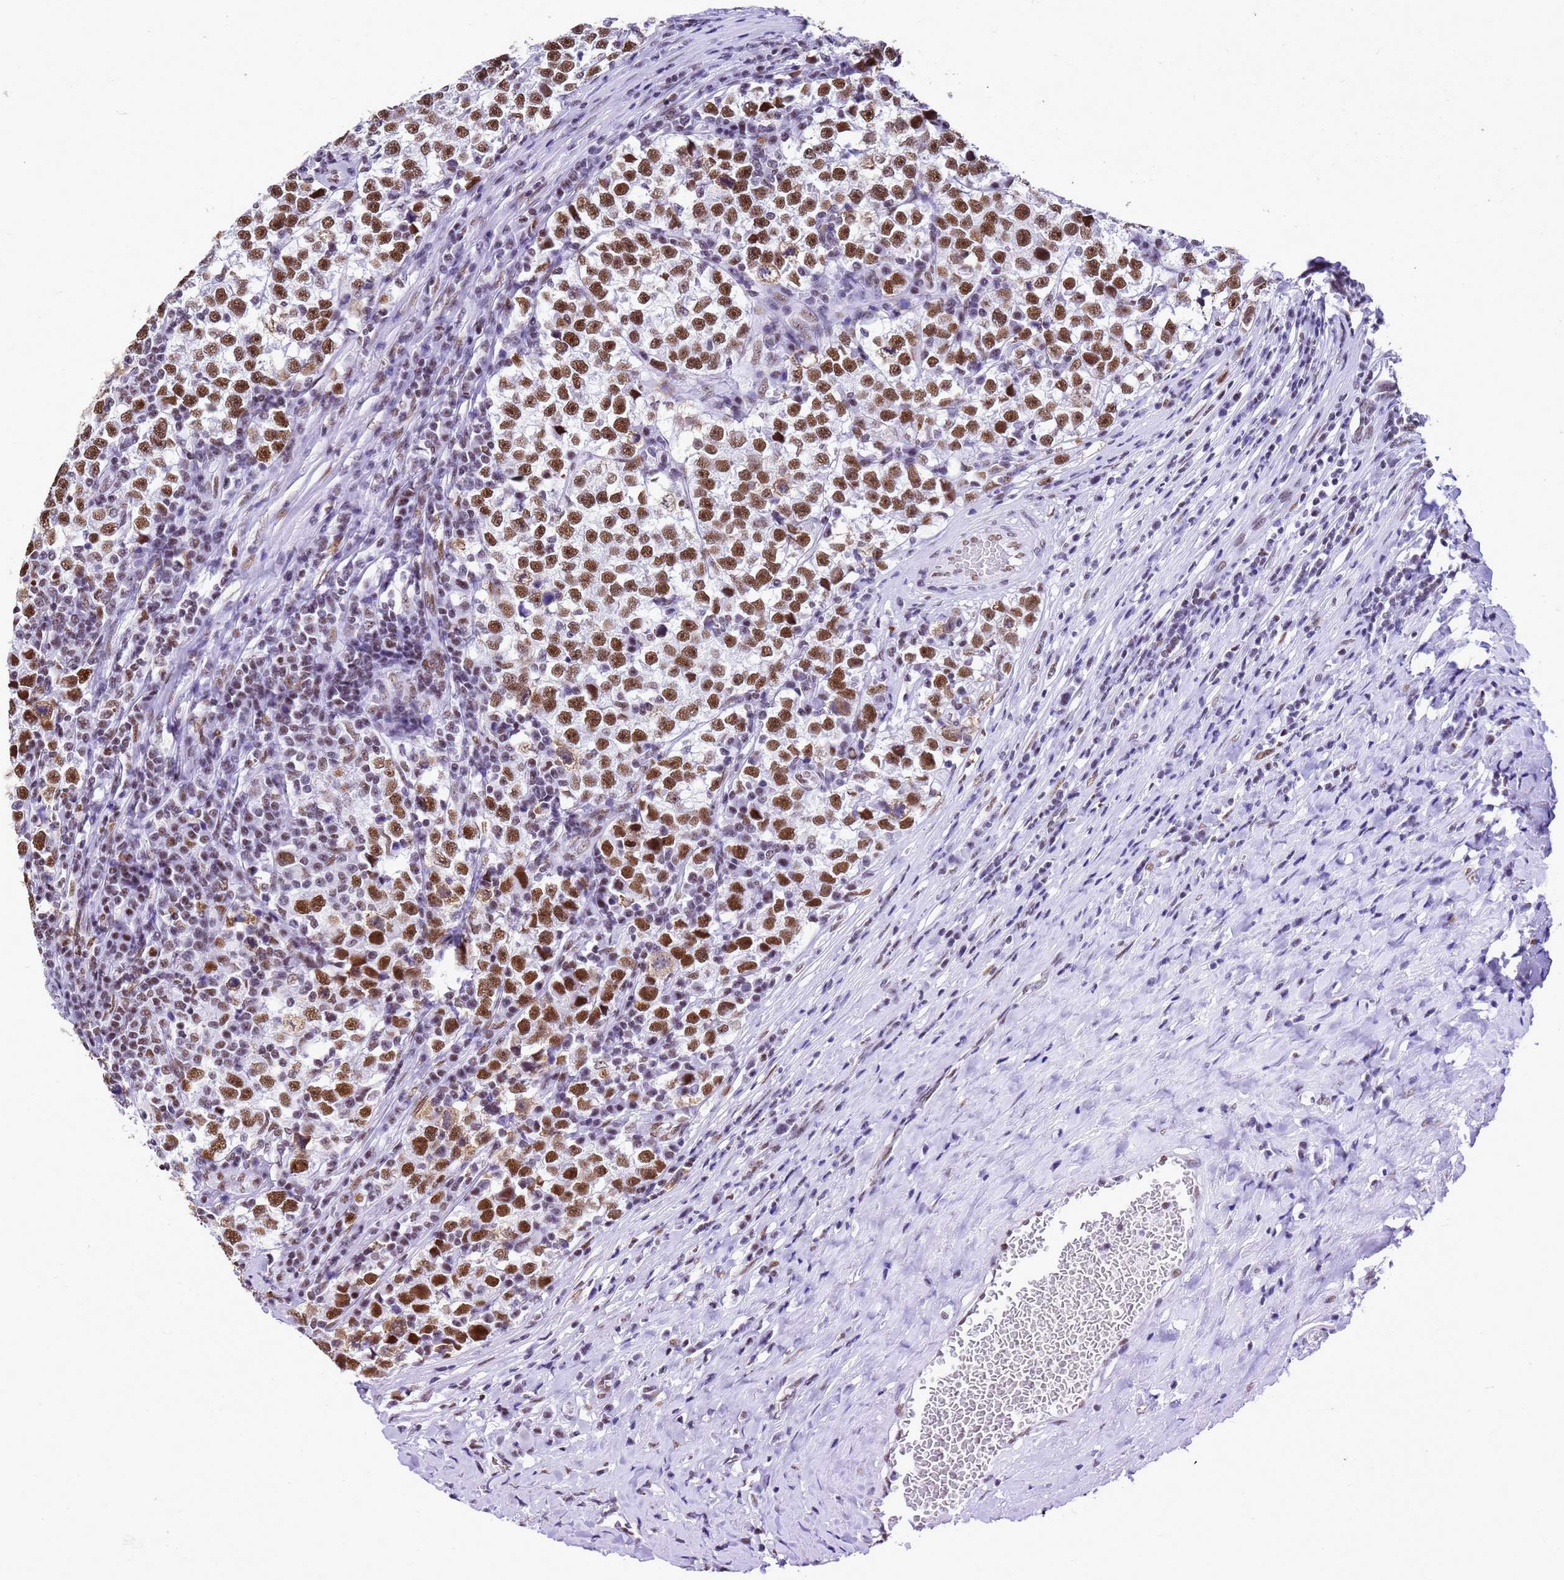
{"staining": {"intensity": "moderate", "quantity": "25%-75%", "location": "nuclear"}, "tissue": "testis cancer", "cell_type": "Tumor cells", "image_type": "cancer", "snomed": [{"axis": "morphology", "description": "Normal tissue, NOS"}, {"axis": "morphology", "description": "Seminoma, NOS"}, {"axis": "topography", "description": "Testis"}], "caption": "Immunohistochemical staining of human testis seminoma demonstrates moderate nuclear protein expression in approximately 25%-75% of tumor cells.", "gene": "SART3", "patient": {"sex": "male", "age": 43}}